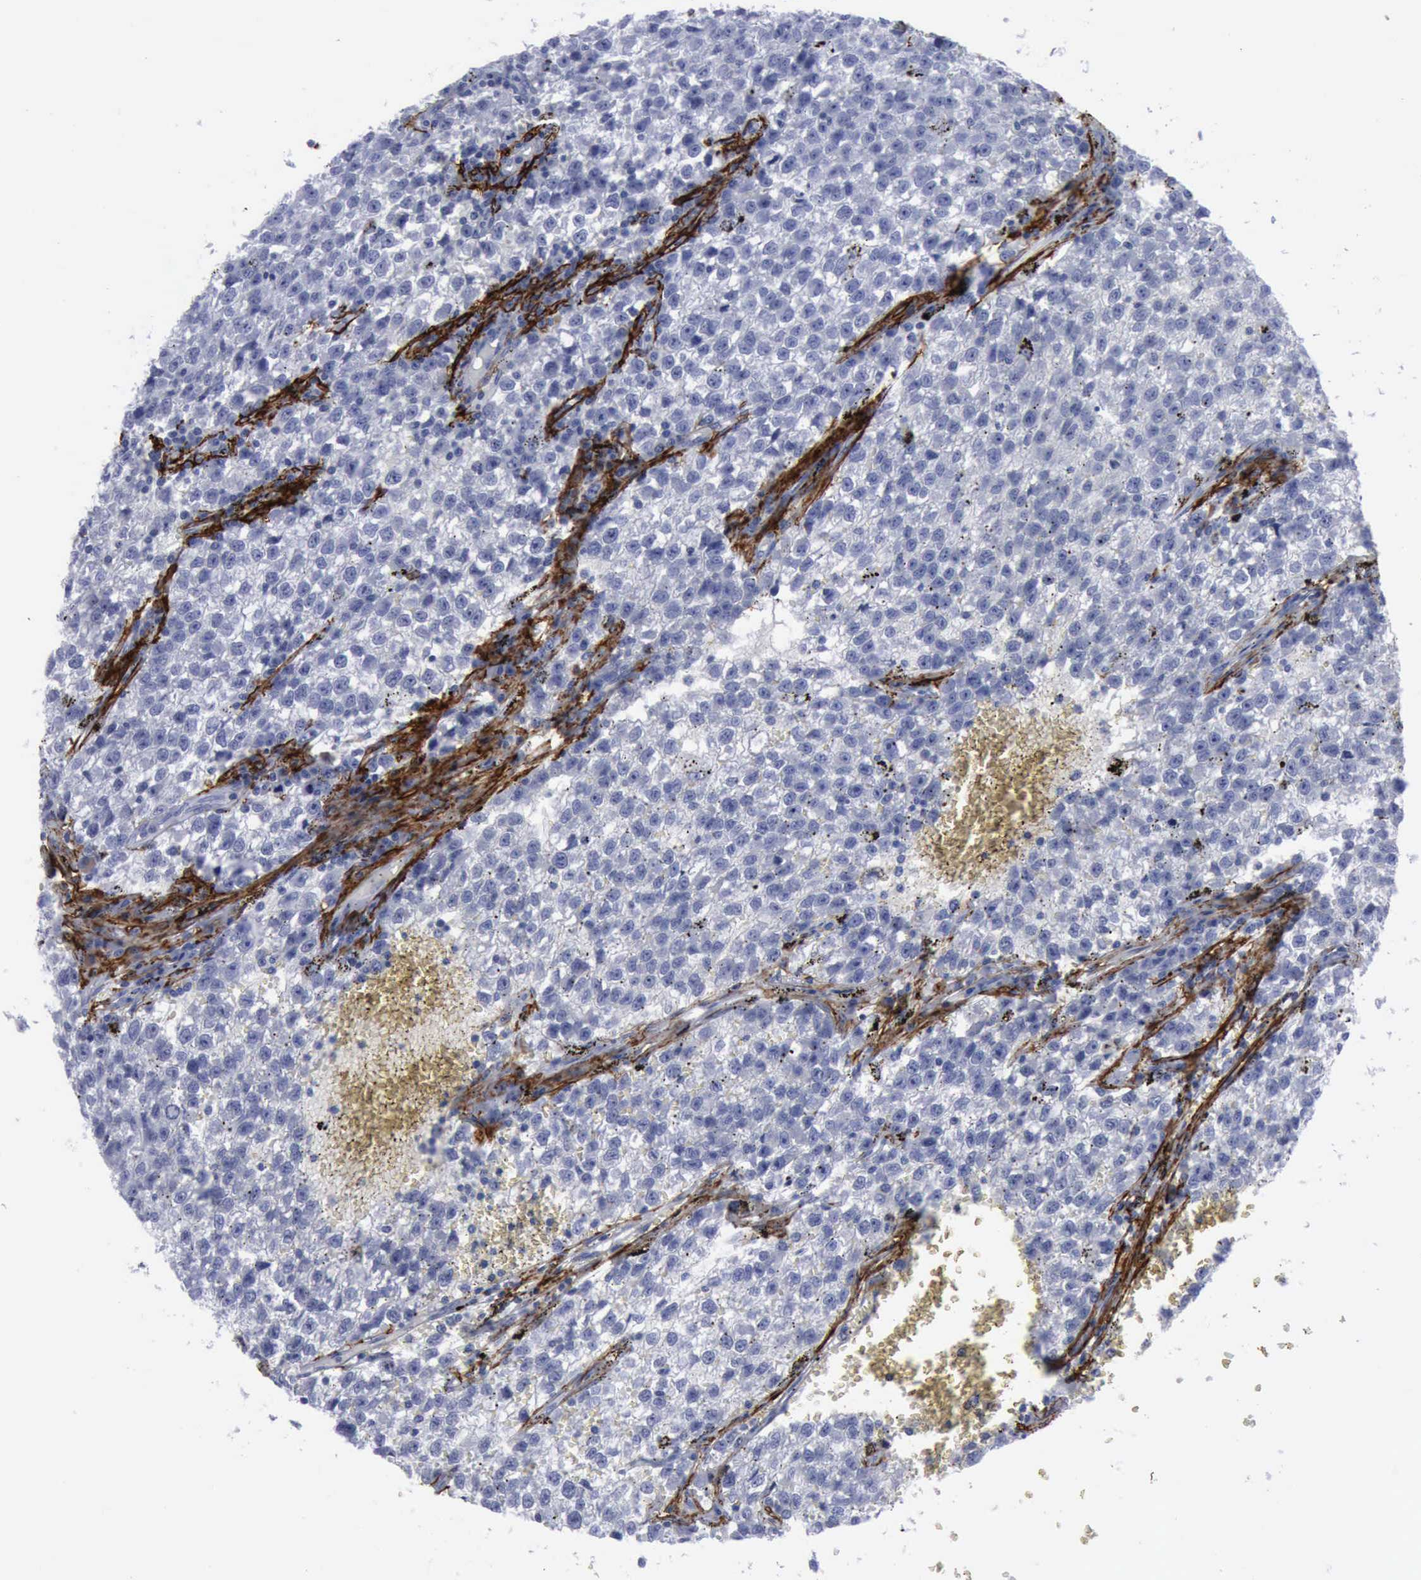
{"staining": {"intensity": "negative", "quantity": "none", "location": "none"}, "tissue": "testis cancer", "cell_type": "Tumor cells", "image_type": "cancer", "snomed": [{"axis": "morphology", "description": "Seminoma, NOS"}, {"axis": "topography", "description": "Testis"}], "caption": "This image is of seminoma (testis) stained with immunohistochemistry to label a protein in brown with the nuclei are counter-stained blue. There is no expression in tumor cells.", "gene": "NGFR", "patient": {"sex": "male", "age": 35}}